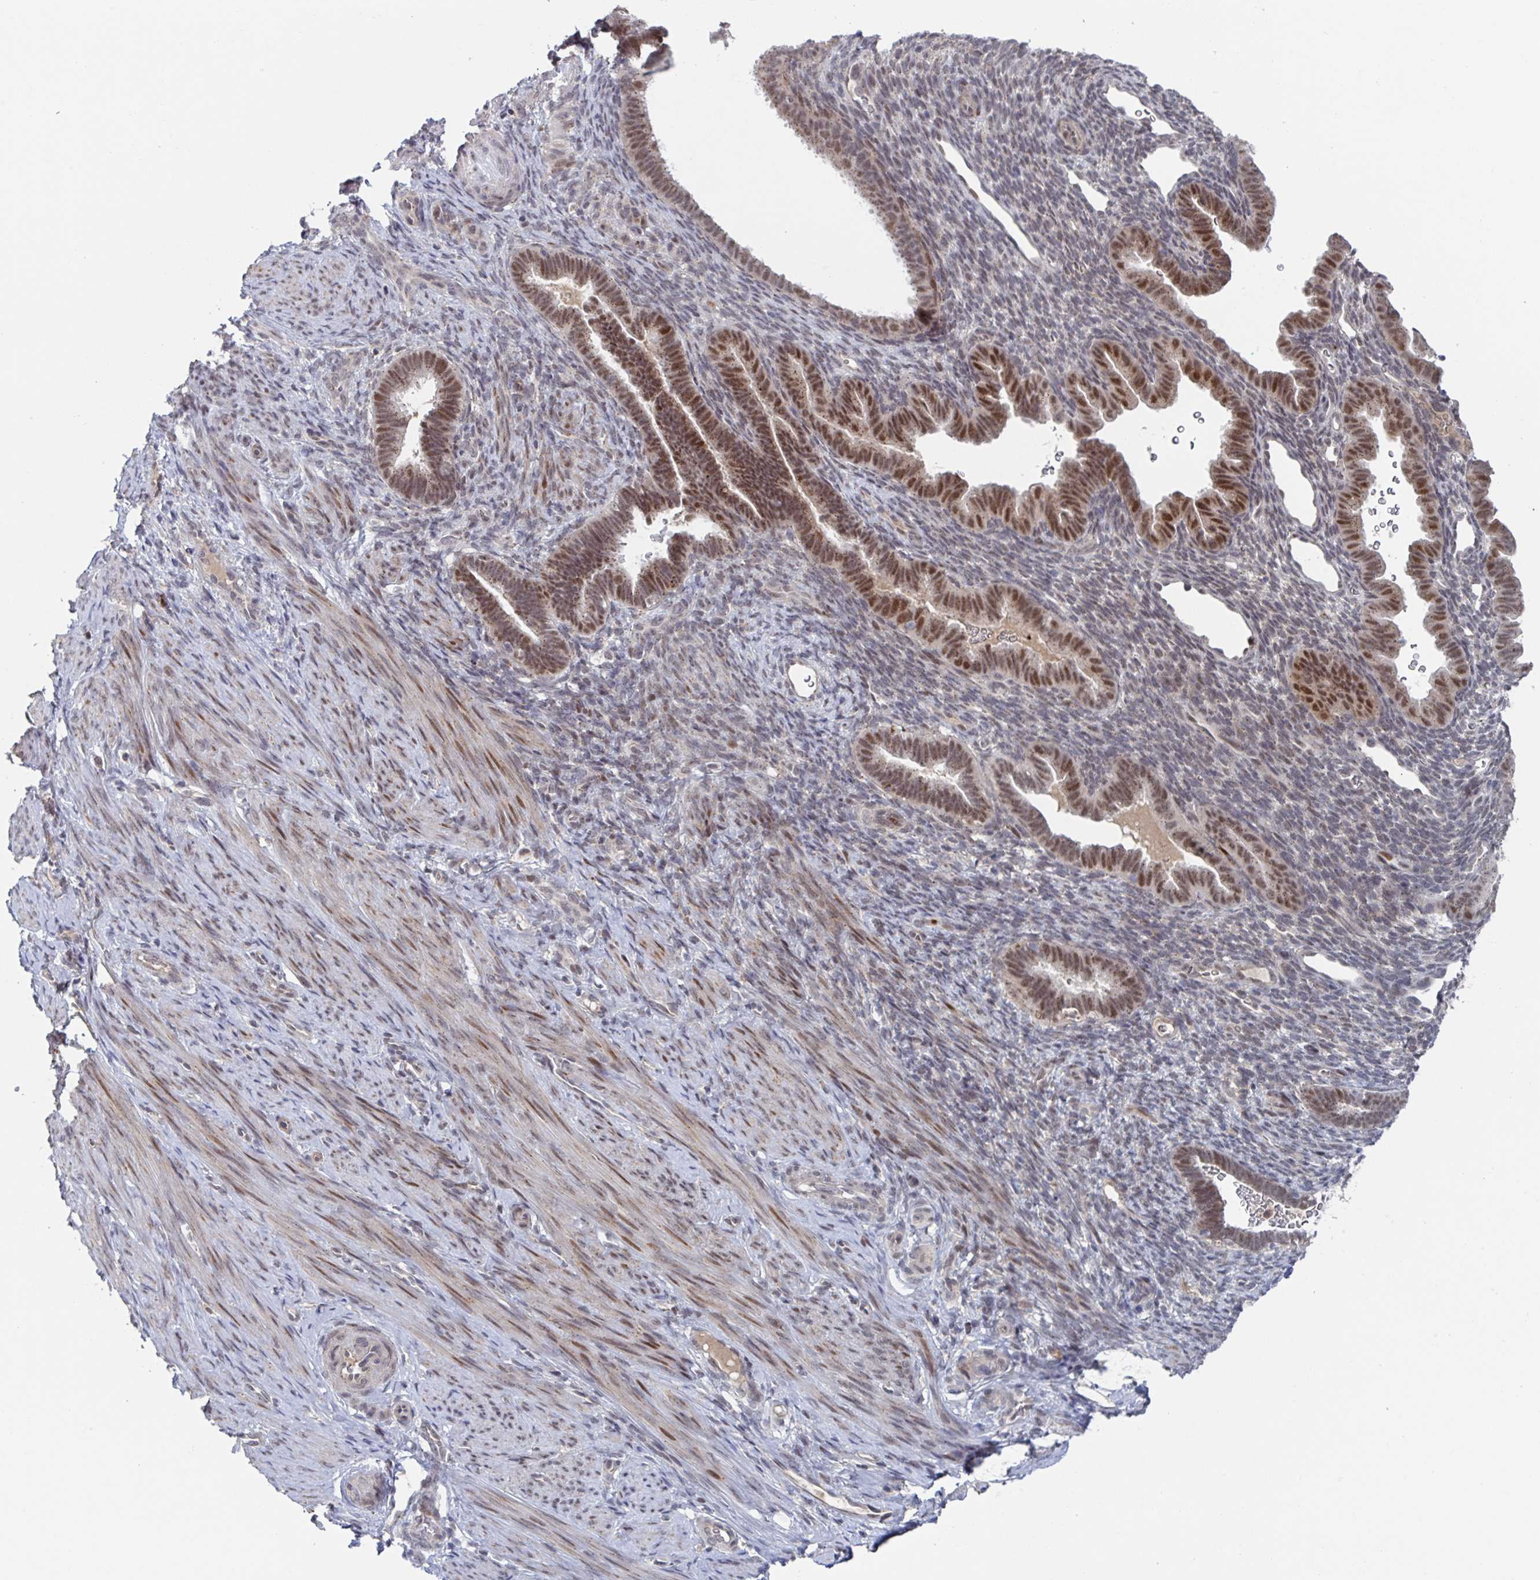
{"staining": {"intensity": "moderate", "quantity": "<25%", "location": "nuclear"}, "tissue": "endometrium", "cell_type": "Cells in endometrial stroma", "image_type": "normal", "snomed": [{"axis": "morphology", "description": "Normal tissue, NOS"}, {"axis": "topography", "description": "Endometrium"}], "caption": "Immunohistochemistry (IHC) of normal endometrium reveals low levels of moderate nuclear expression in approximately <25% of cells in endometrial stroma. Using DAB (3,3'-diaminobenzidine) (brown) and hematoxylin (blue) stains, captured at high magnification using brightfield microscopy.", "gene": "RNF212", "patient": {"sex": "female", "age": 34}}